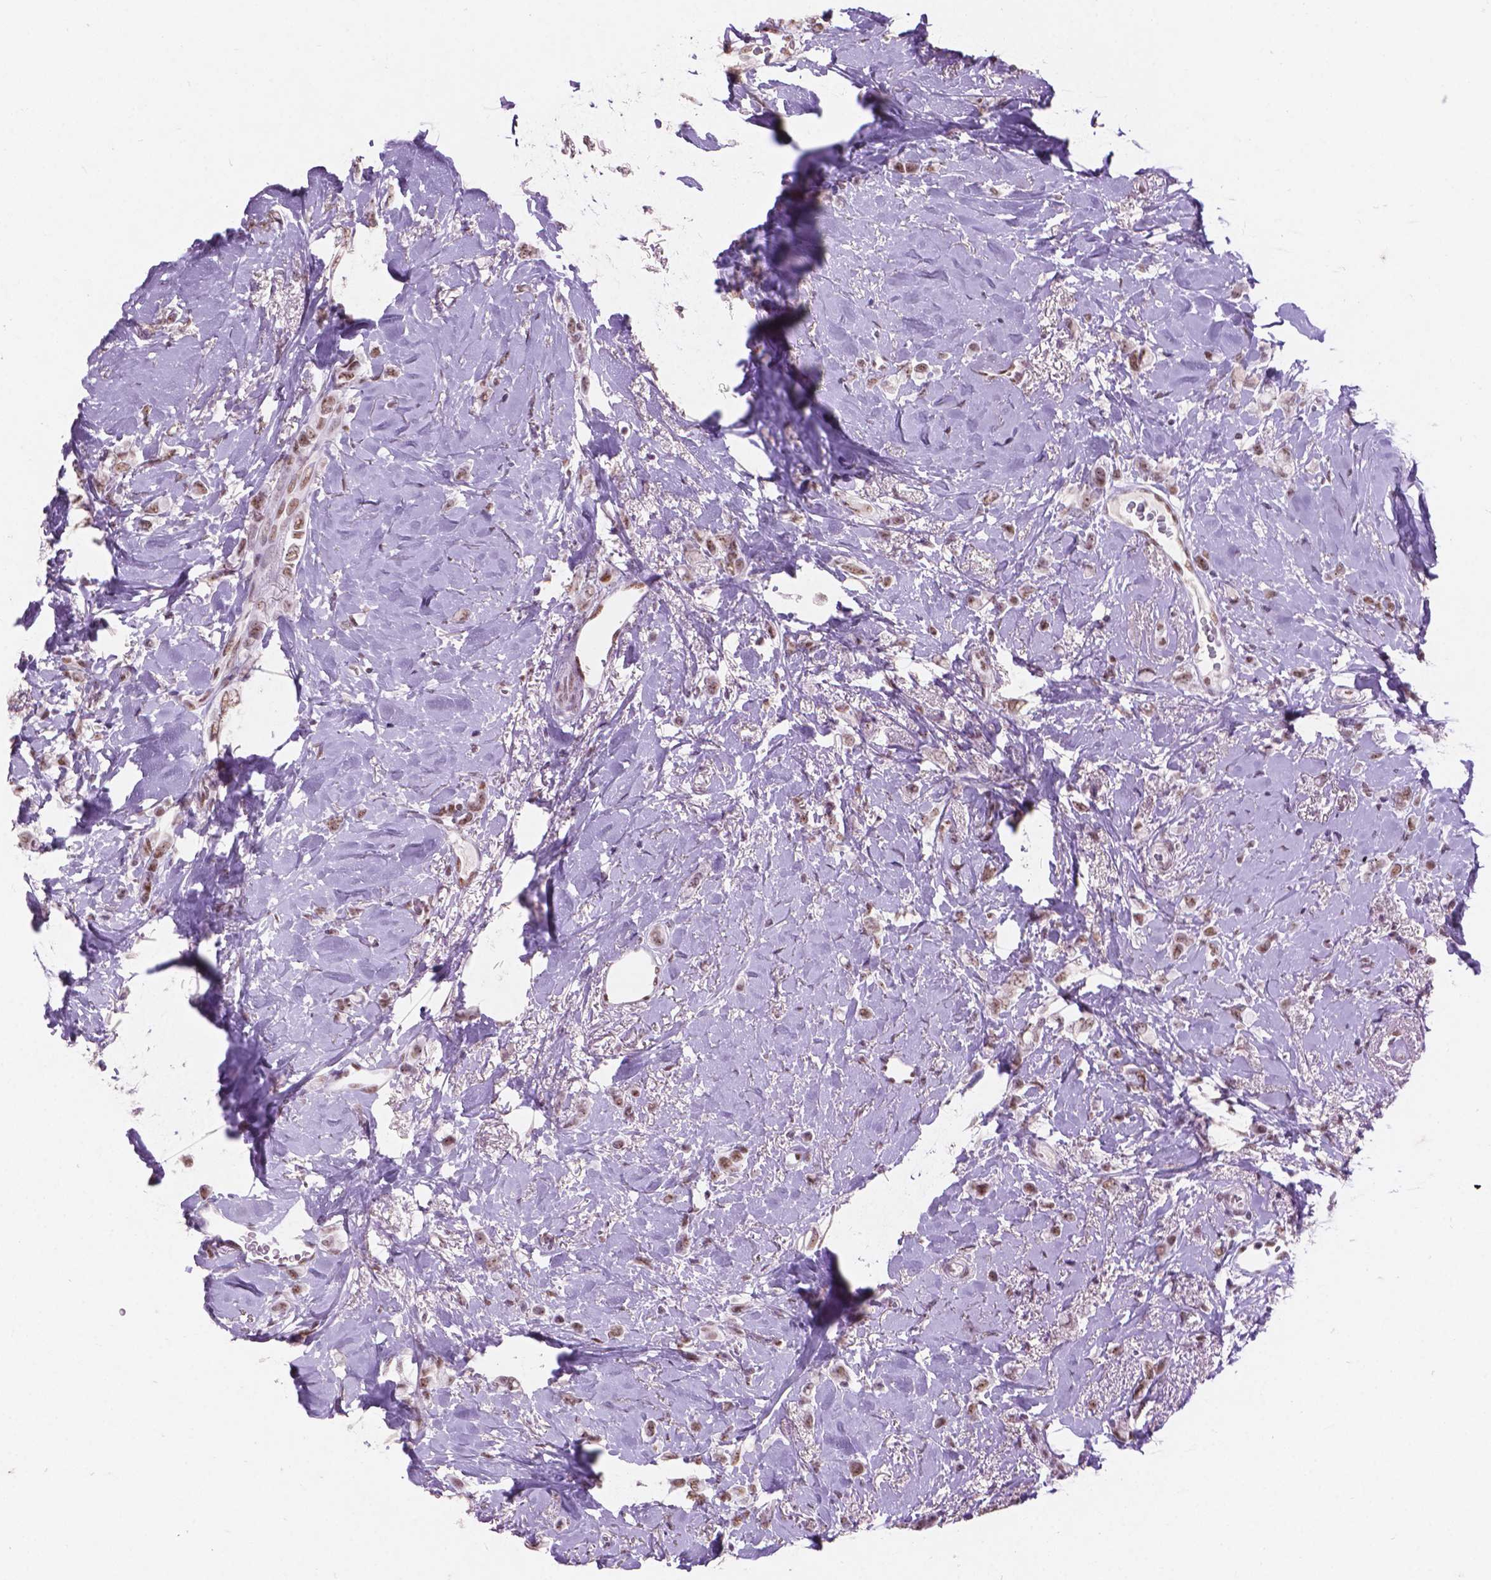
{"staining": {"intensity": "weak", "quantity": ">75%", "location": "nuclear"}, "tissue": "breast cancer", "cell_type": "Tumor cells", "image_type": "cancer", "snomed": [{"axis": "morphology", "description": "Lobular carcinoma"}, {"axis": "topography", "description": "Breast"}], "caption": "A low amount of weak nuclear staining is identified in about >75% of tumor cells in lobular carcinoma (breast) tissue.", "gene": "COIL", "patient": {"sex": "female", "age": 66}}